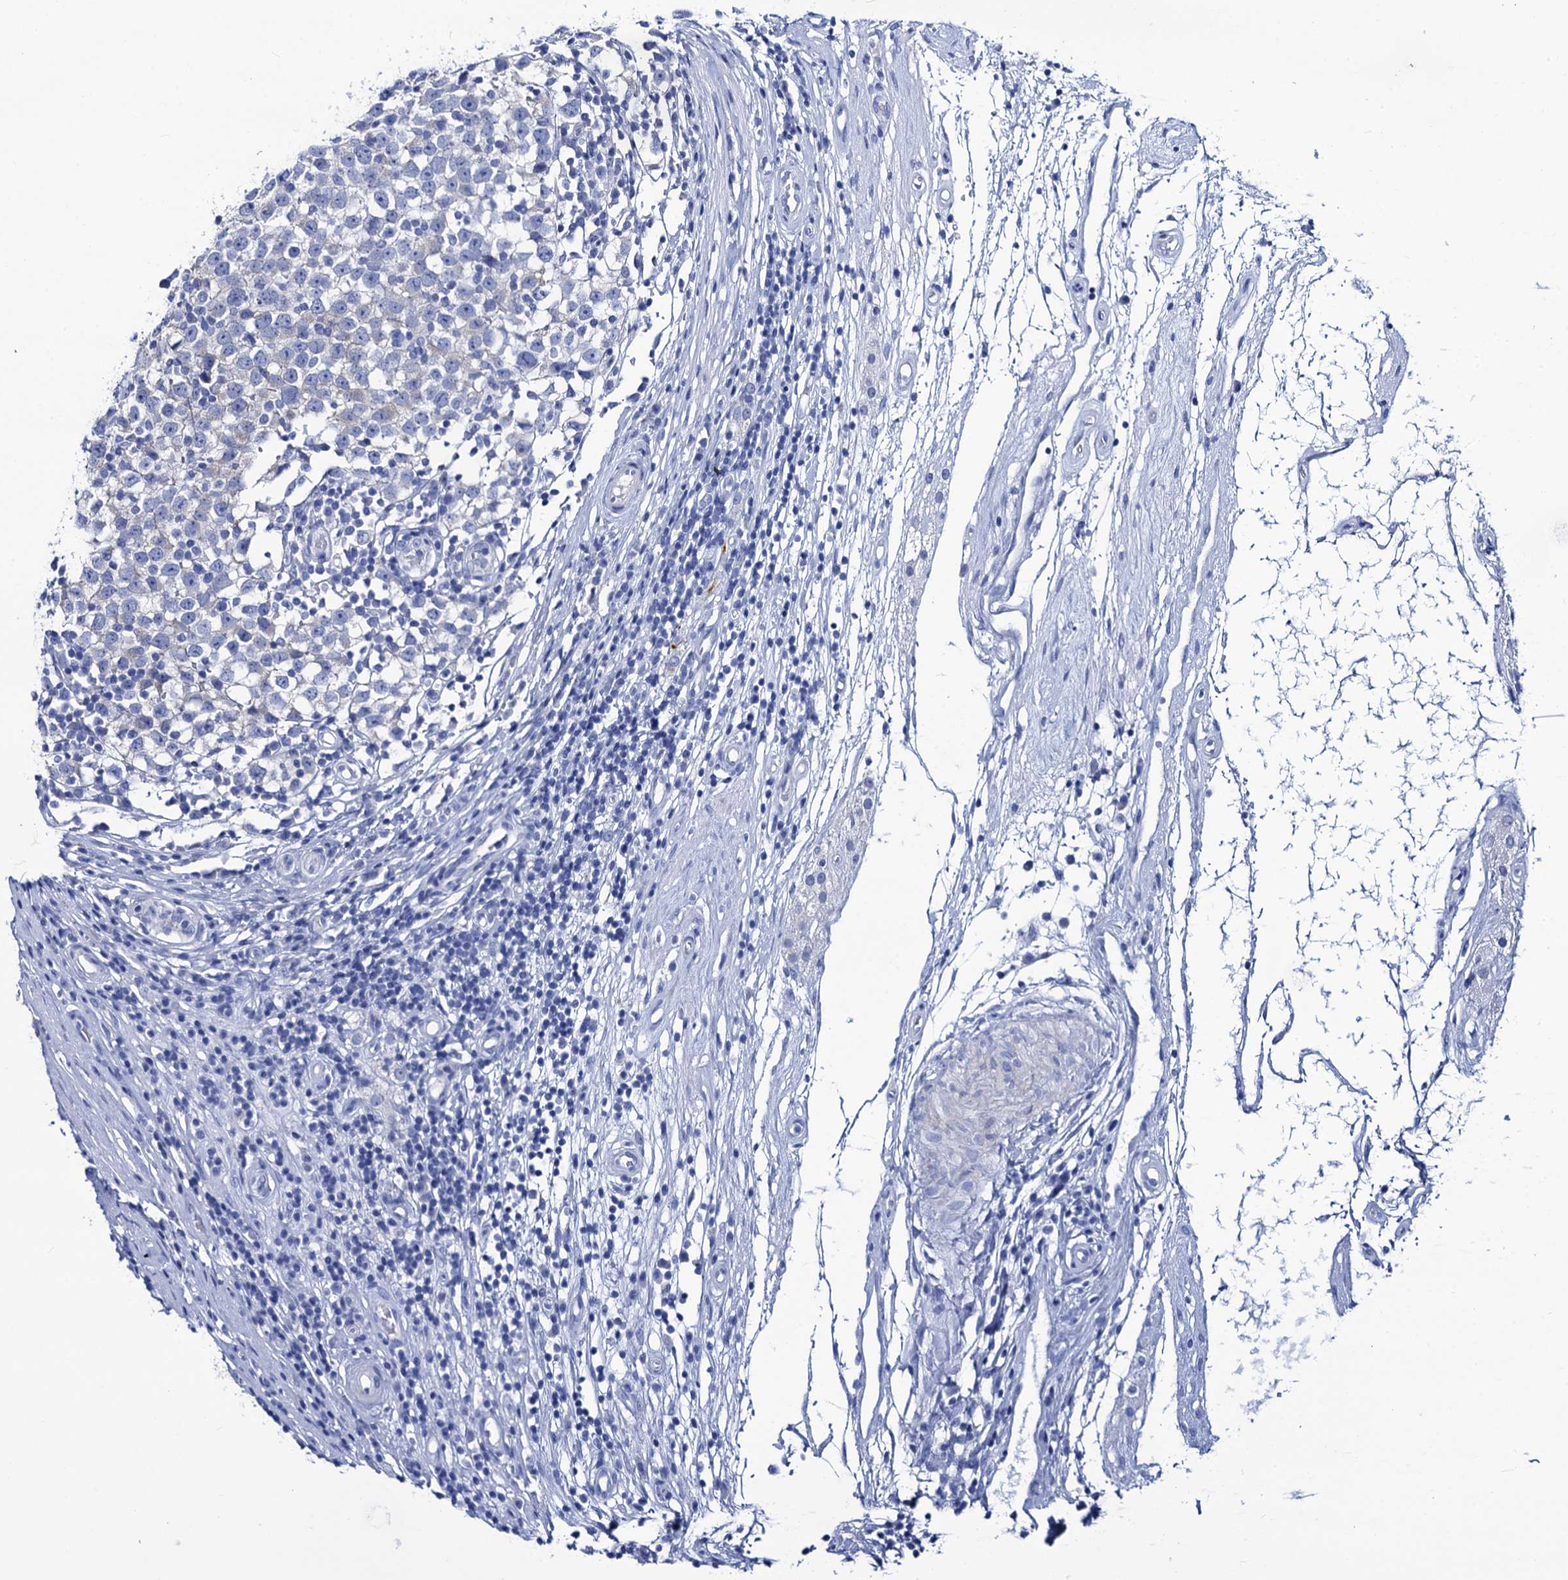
{"staining": {"intensity": "negative", "quantity": "none", "location": "none"}, "tissue": "testis cancer", "cell_type": "Tumor cells", "image_type": "cancer", "snomed": [{"axis": "morphology", "description": "Seminoma, NOS"}, {"axis": "topography", "description": "Testis"}], "caption": "A high-resolution micrograph shows immunohistochemistry (IHC) staining of testis cancer, which reveals no significant positivity in tumor cells. Nuclei are stained in blue.", "gene": "RAB3IP", "patient": {"sex": "male", "age": 65}}